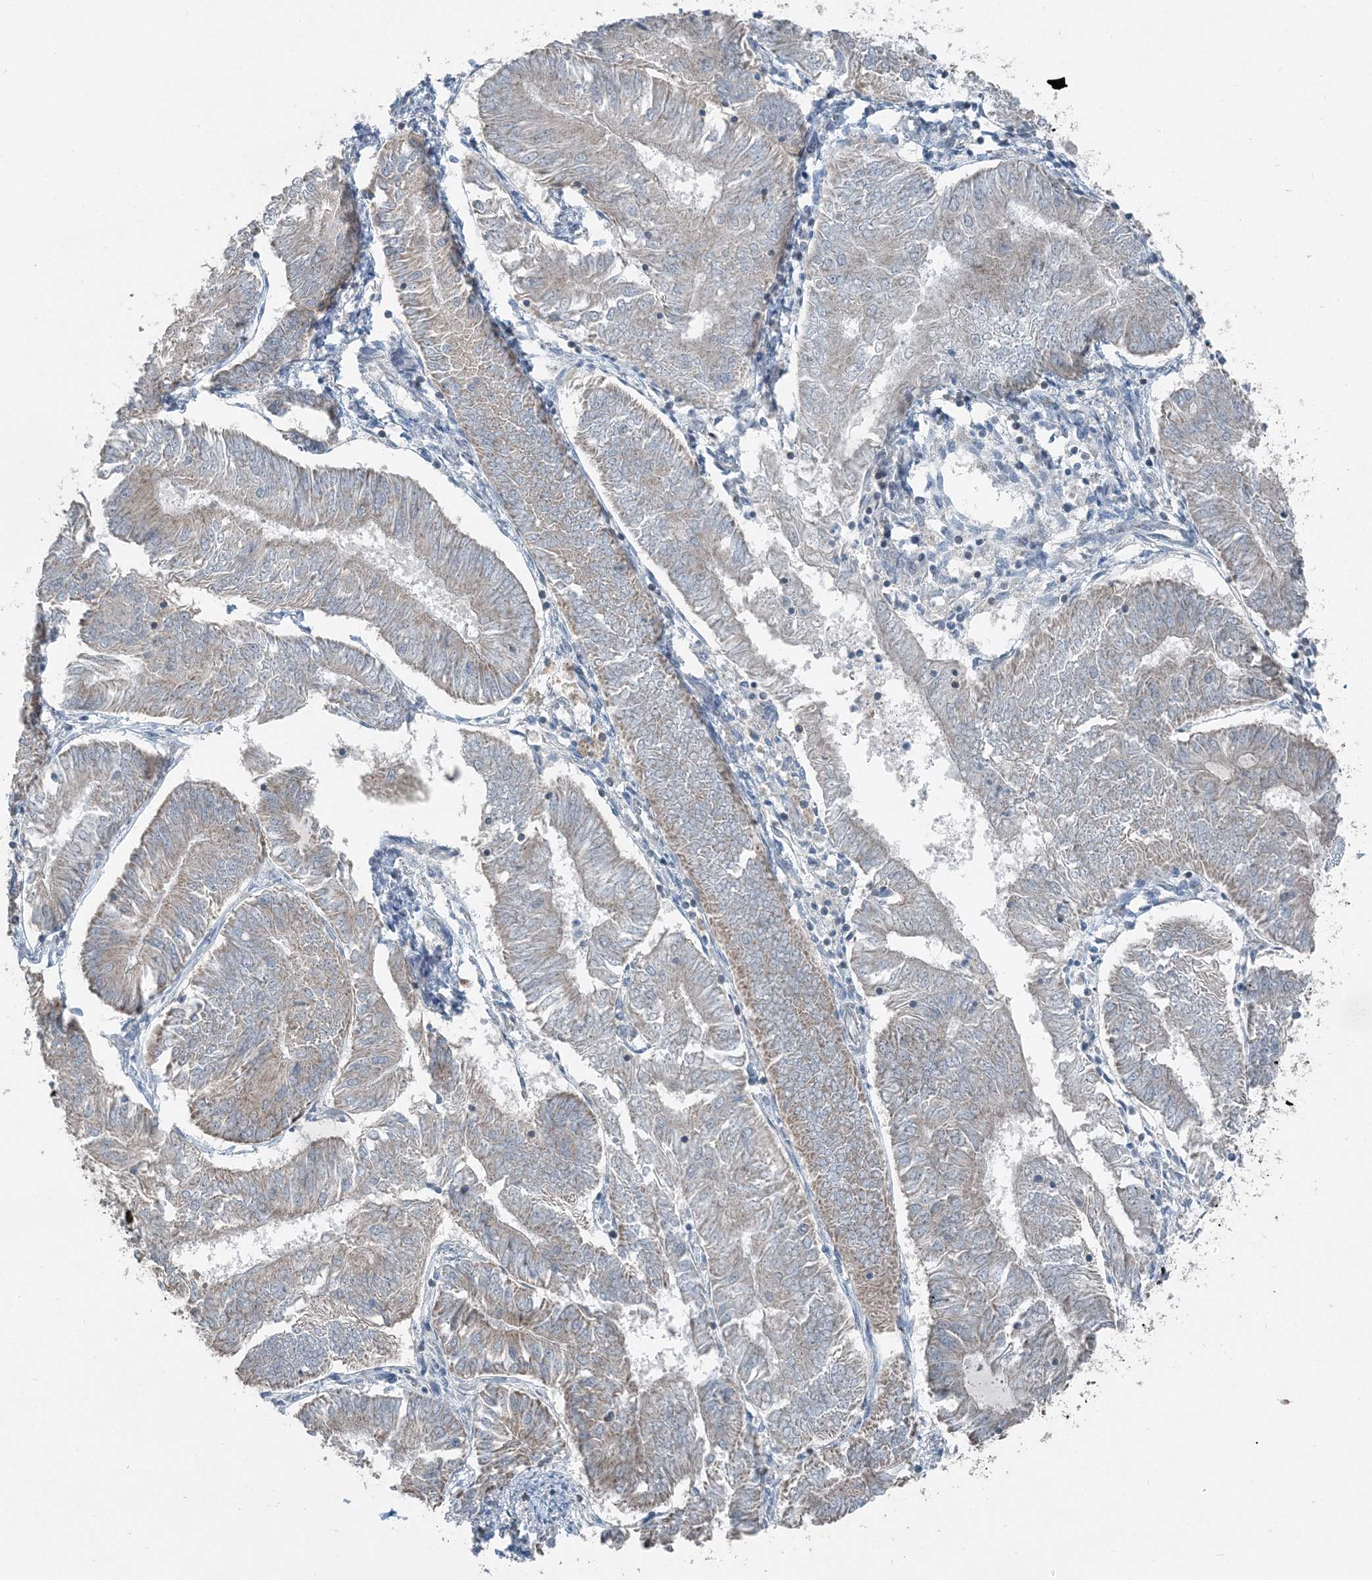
{"staining": {"intensity": "weak", "quantity": "<25%", "location": "cytoplasmic/membranous"}, "tissue": "endometrial cancer", "cell_type": "Tumor cells", "image_type": "cancer", "snomed": [{"axis": "morphology", "description": "Adenocarcinoma, NOS"}, {"axis": "topography", "description": "Endometrium"}], "caption": "Endometrial cancer (adenocarcinoma) was stained to show a protein in brown. There is no significant staining in tumor cells. Brightfield microscopy of IHC stained with DAB (brown) and hematoxylin (blue), captured at high magnification.", "gene": "SUCLG1", "patient": {"sex": "female", "age": 58}}